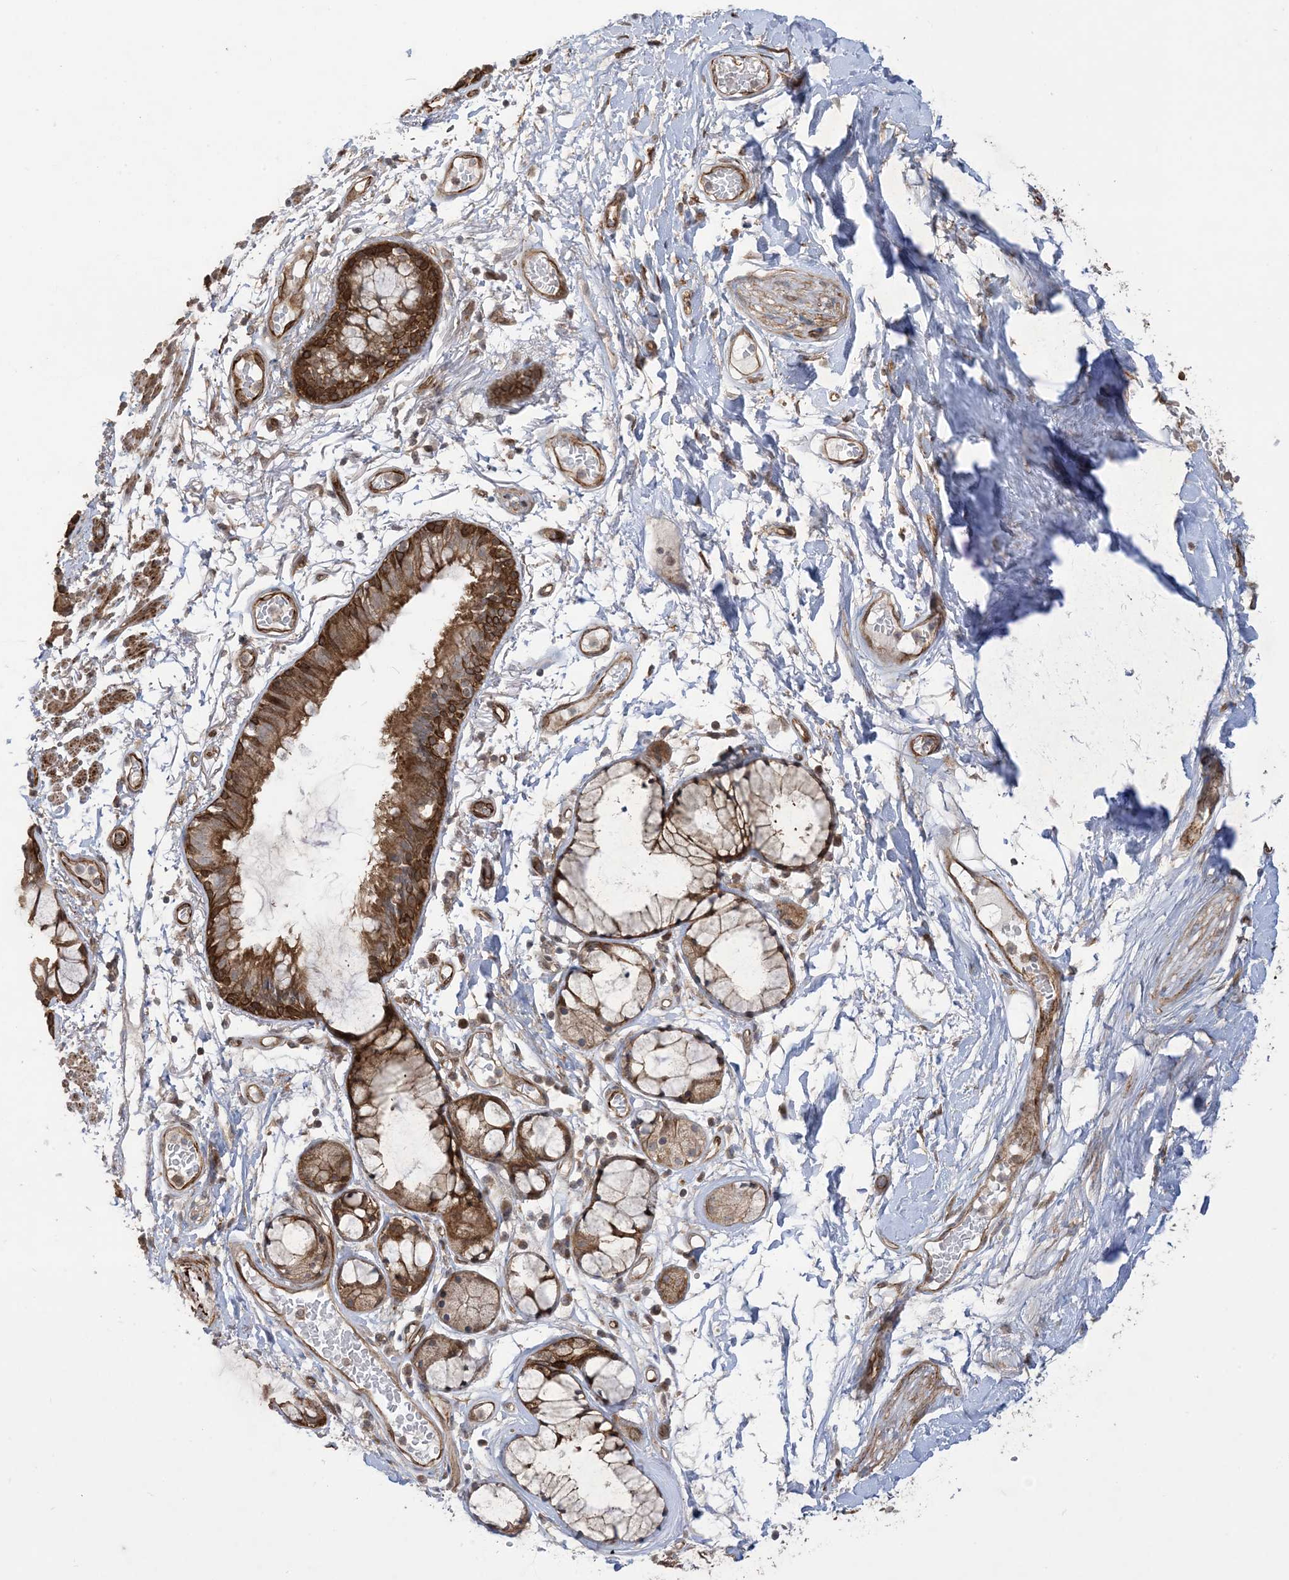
{"staining": {"intensity": "strong", "quantity": ">75%", "location": "cytoplasmic/membranous"}, "tissue": "bronchus", "cell_type": "Respiratory epithelial cells", "image_type": "normal", "snomed": [{"axis": "morphology", "description": "Normal tissue, NOS"}, {"axis": "topography", "description": "Cartilage tissue"}, {"axis": "topography", "description": "Bronchus"}], "caption": "Respiratory epithelial cells demonstrate strong cytoplasmic/membranous positivity in about >75% of cells in normal bronchus.", "gene": "SOGA3", "patient": {"sex": "female", "age": 73}}